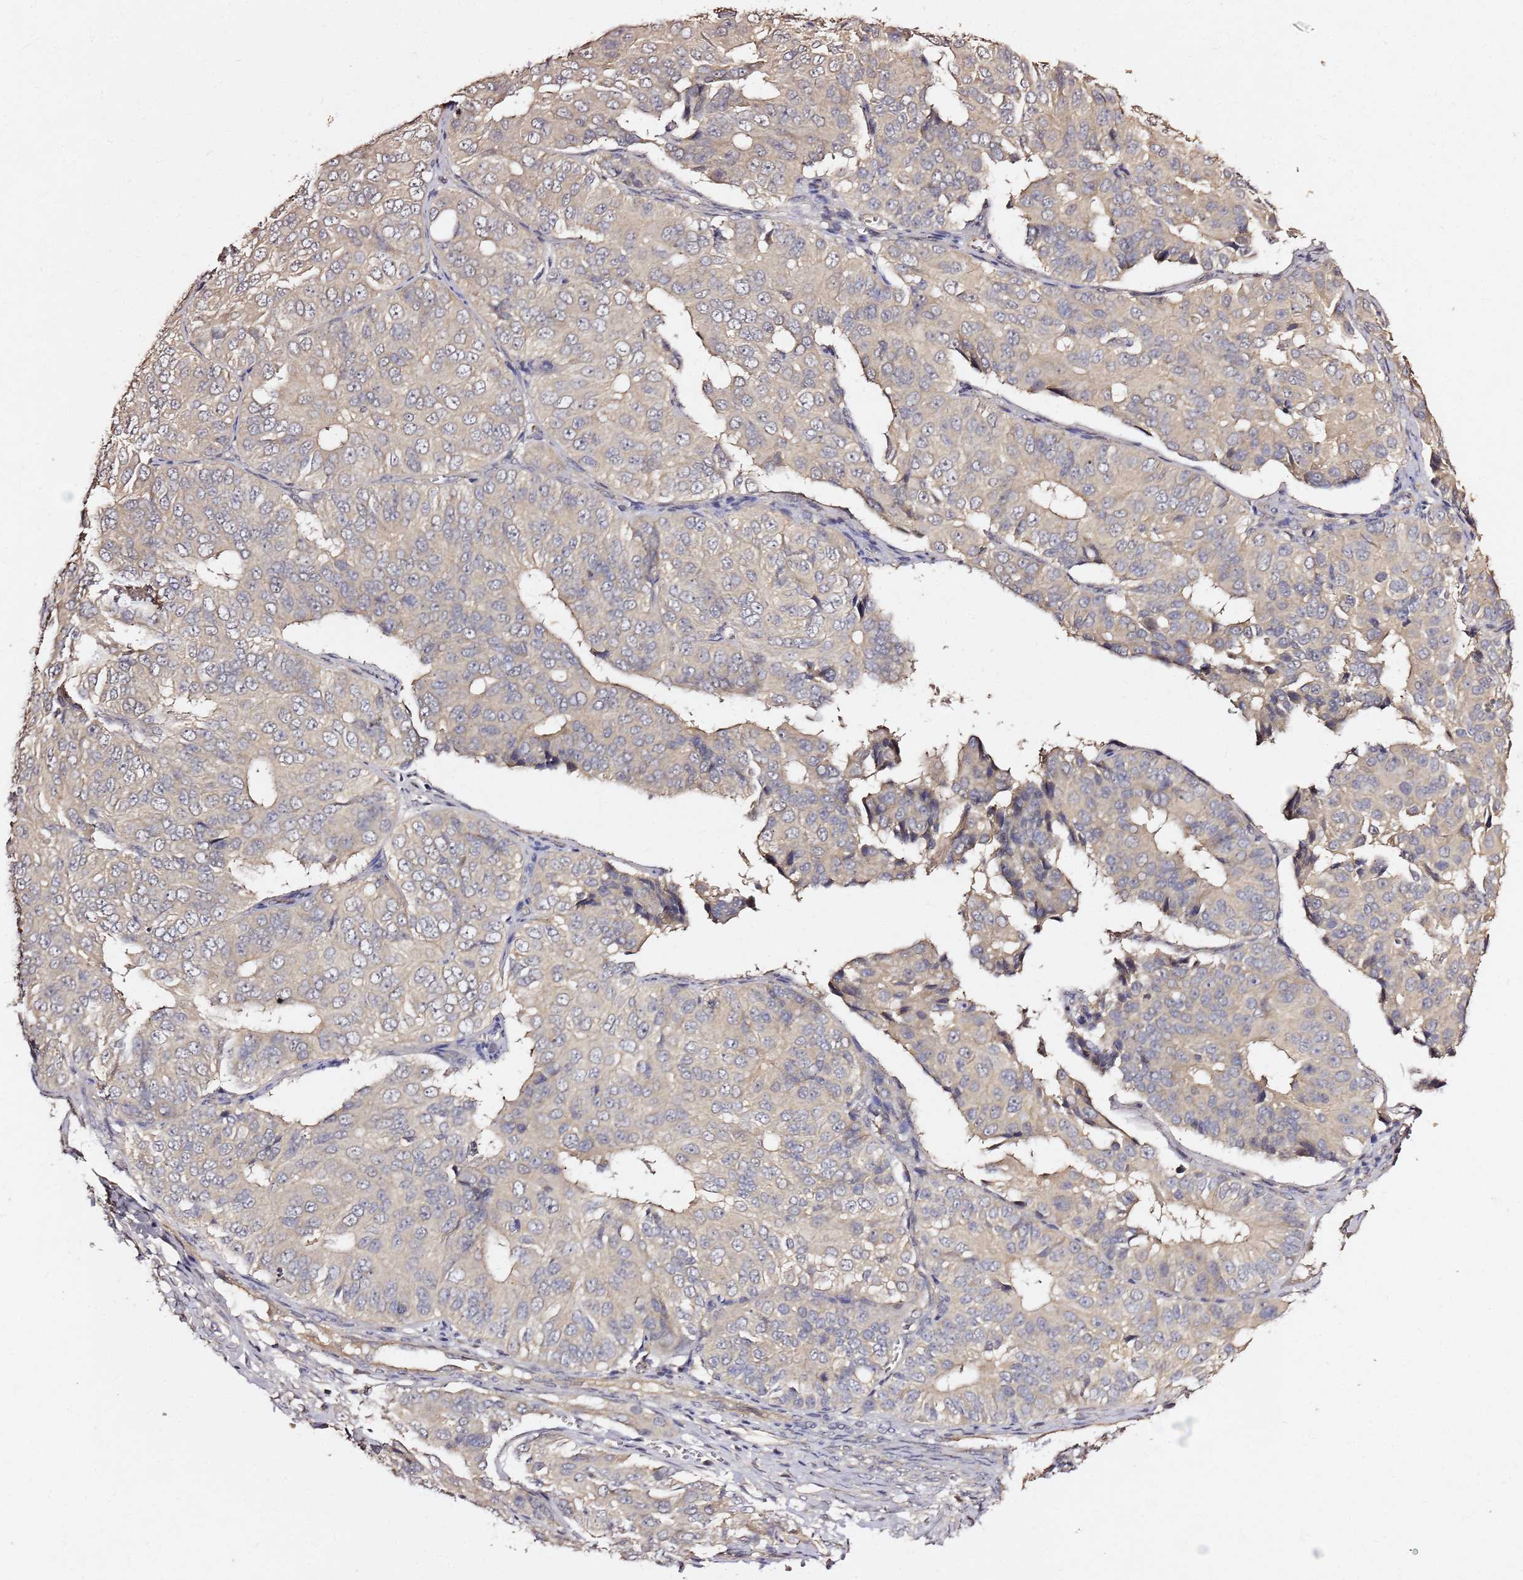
{"staining": {"intensity": "negative", "quantity": "none", "location": "none"}, "tissue": "ovarian cancer", "cell_type": "Tumor cells", "image_type": "cancer", "snomed": [{"axis": "morphology", "description": "Carcinoma, endometroid"}, {"axis": "topography", "description": "Ovary"}], "caption": "Immunohistochemical staining of human ovarian cancer exhibits no significant positivity in tumor cells.", "gene": "C6orf136", "patient": {"sex": "female", "age": 51}}